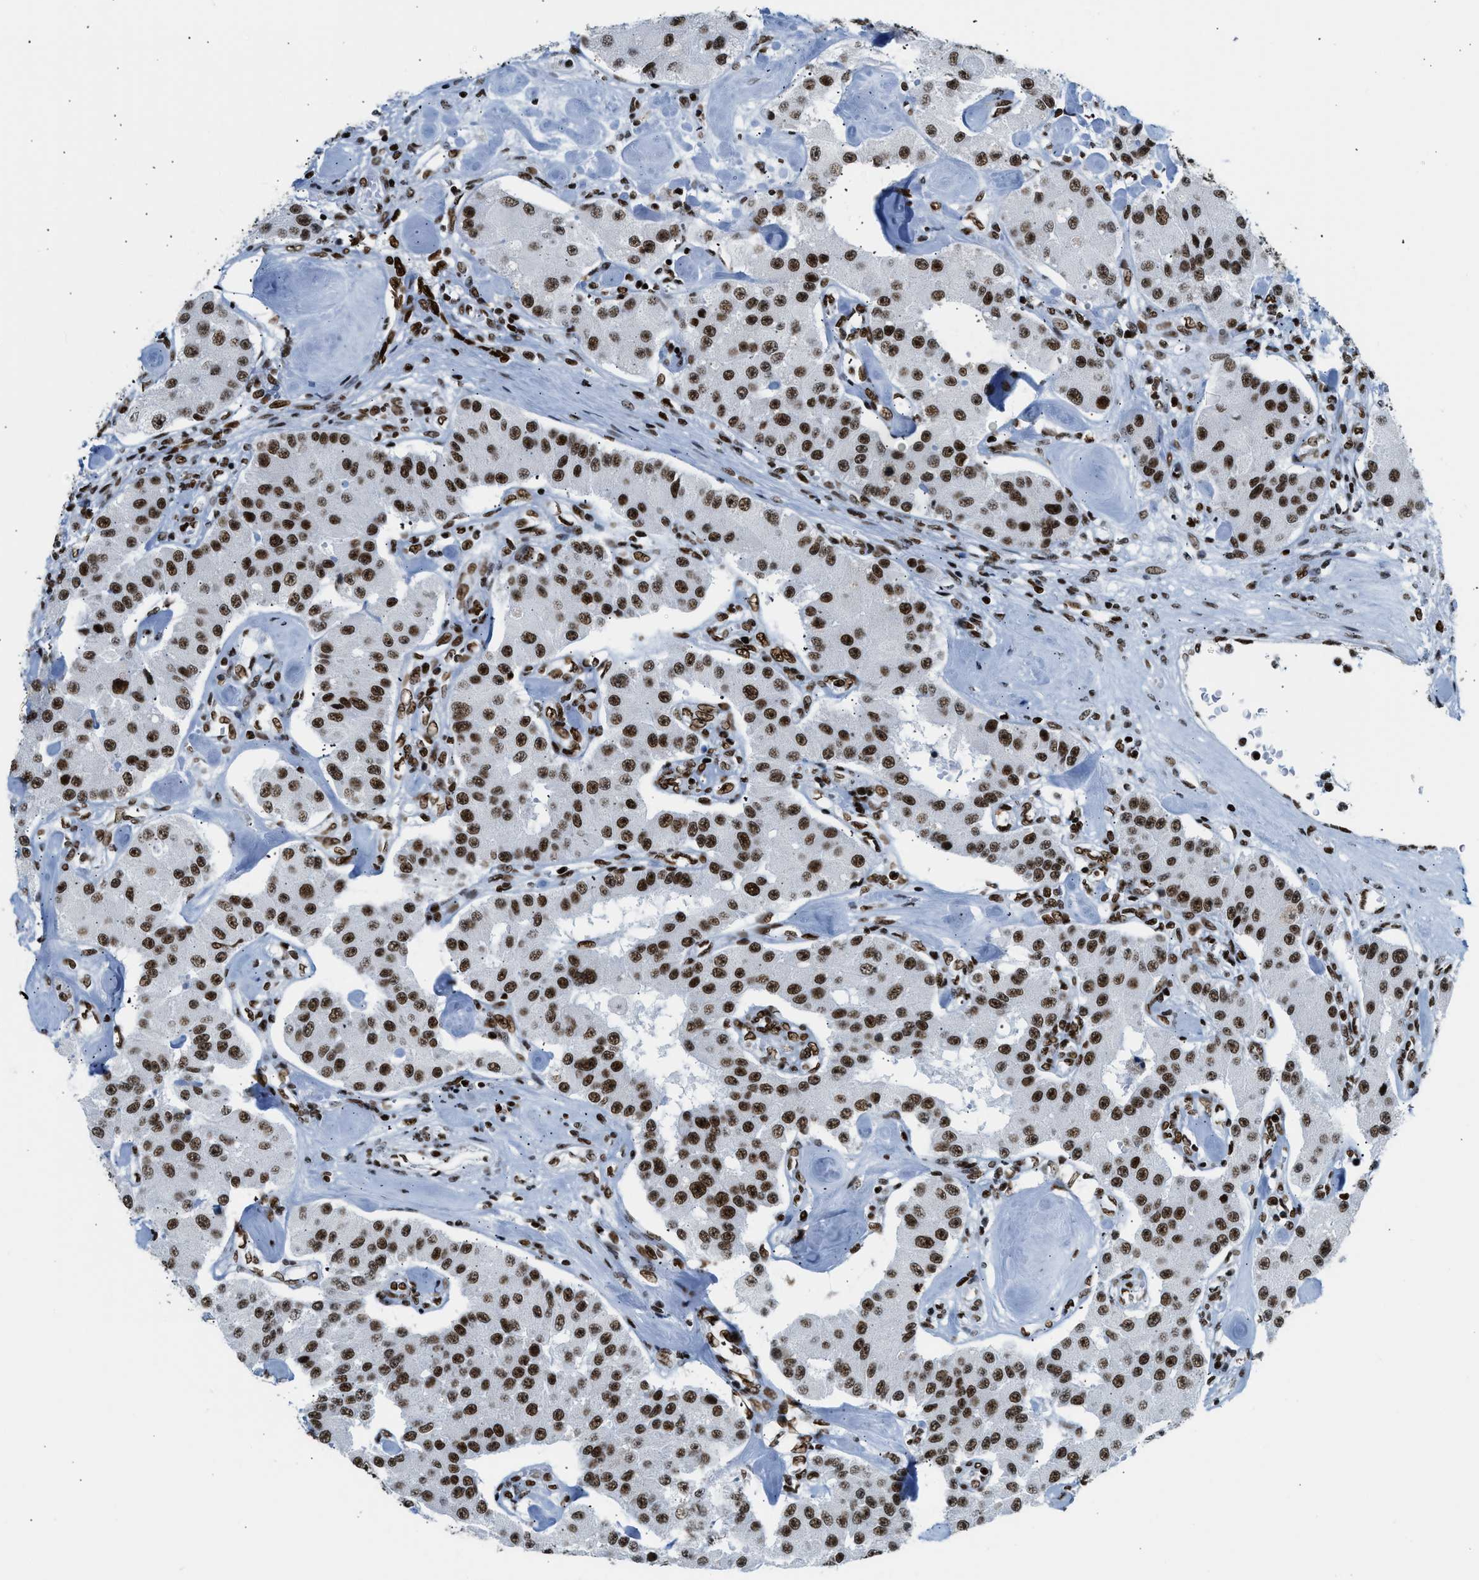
{"staining": {"intensity": "strong", "quantity": ">75%", "location": "nuclear"}, "tissue": "carcinoid", "cell_type": "Tumor cells", "image_type": "cancer", "snomed": [{"axis": "morphology", "description": "Carcinoid, malignant, NOS"}, {"axis": "topography", "description": "Pancreas"}], "caption": "This image displays malignant carcinoid stained with IHC to label a protein in brown. The nuclear of tumor cells show strong positivity for the protein. Nuclei are counter-stained blue.", "gene": "PIF1", "patient": {"sex": "male", "age": 41}}